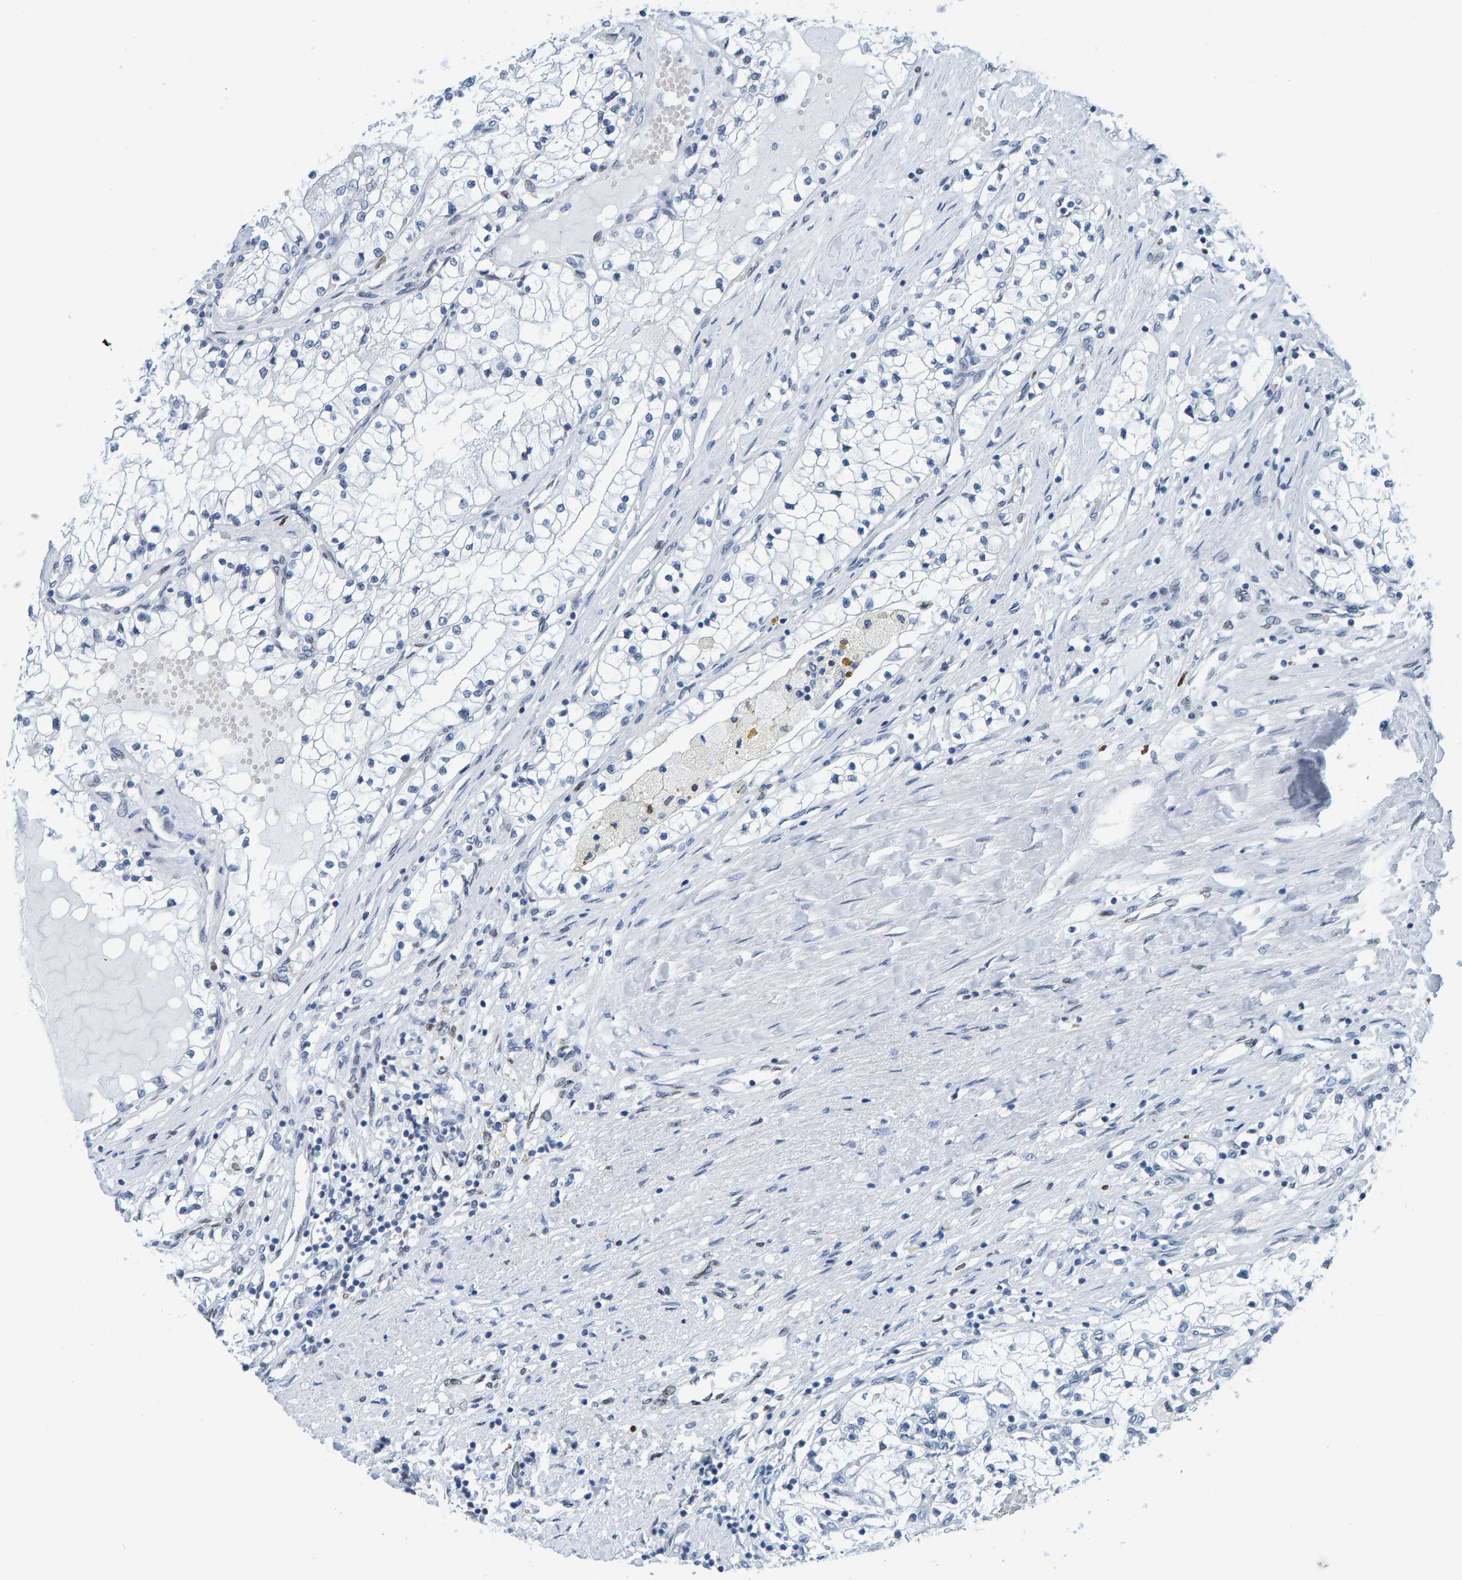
{"staining": {"intensity": "negative", "quantity": "none", "location": "none"}, "tissue": "renal cancer", "cell_type": "Tumor cells", "image_type": "cancer", "snomed": [{"axis": "morphology", "description": "Adenocarcinoma, NOS"}, {"axis": "topography", "description": "Kidney"}], "caption": "High power microscopy photomicrograph of an immunohistochemistry (IHC) photomicrograph of renal cancer, revealing no significant positivity in tumor cells.", "gene": "LMNB2", "patient": {"sex": "male", "age": 68}}